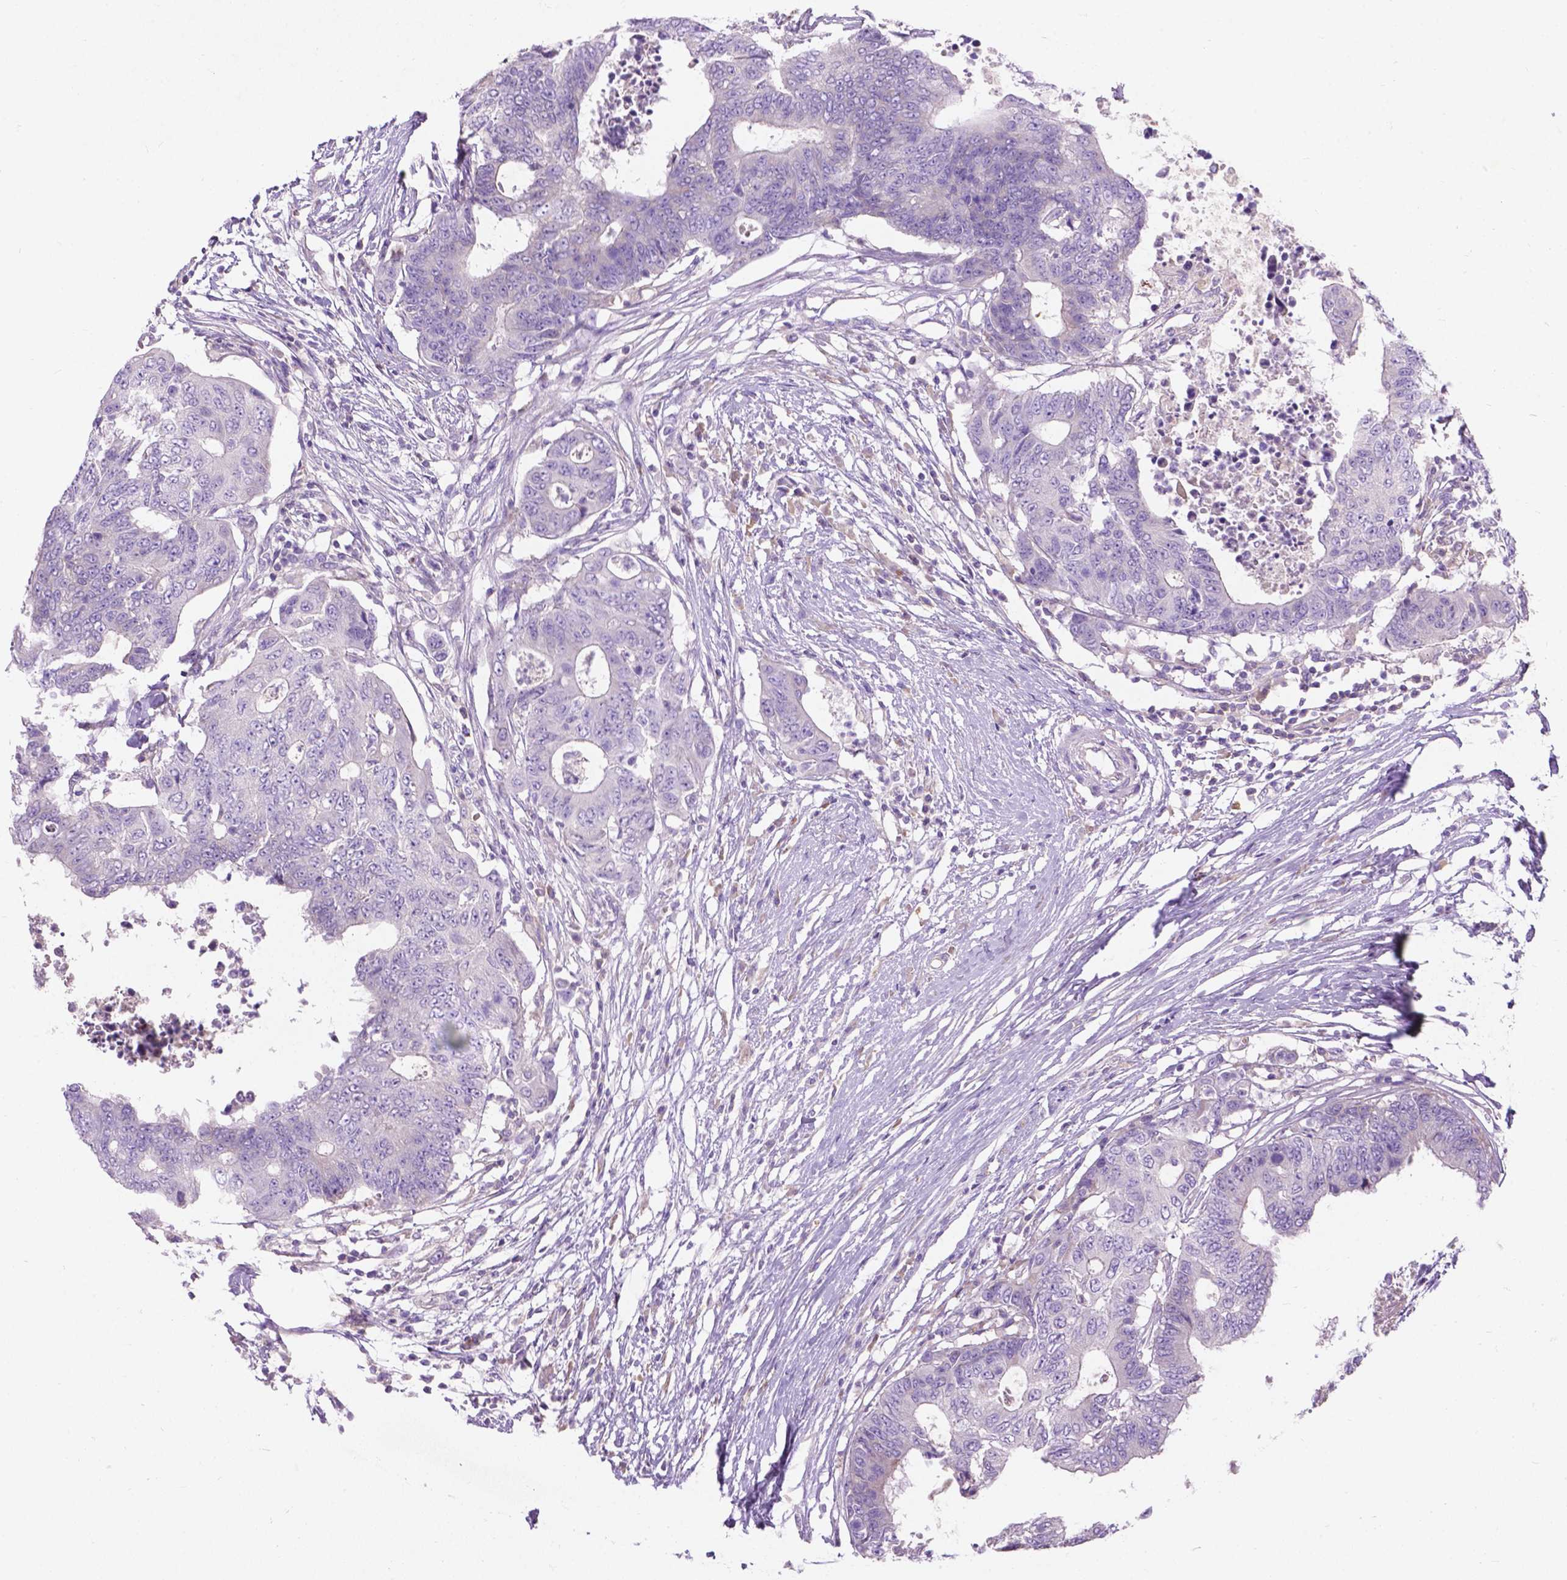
{"staining": {"intensity": "negative", "quantity": "none", "location": "none"}, "tissue": "colorectal cancer", "cell_type": "Tumor cells", "image_type": "cancer", "snomed": [{"axis": "morphology", "description": "Adenocarcinoma, NOS"}, {"axis": "topography", "description": "Colon"}], "caption": "Tumor cells show no significant protein staining in colorectal cancer. (Brightfield microscopy of DAB (3,3'-diaminobenzidine) immunohistochemistry (IHC) at high magnification).", "gene": "NOXO1", "patient": {"sex": "female", "age": 48}}